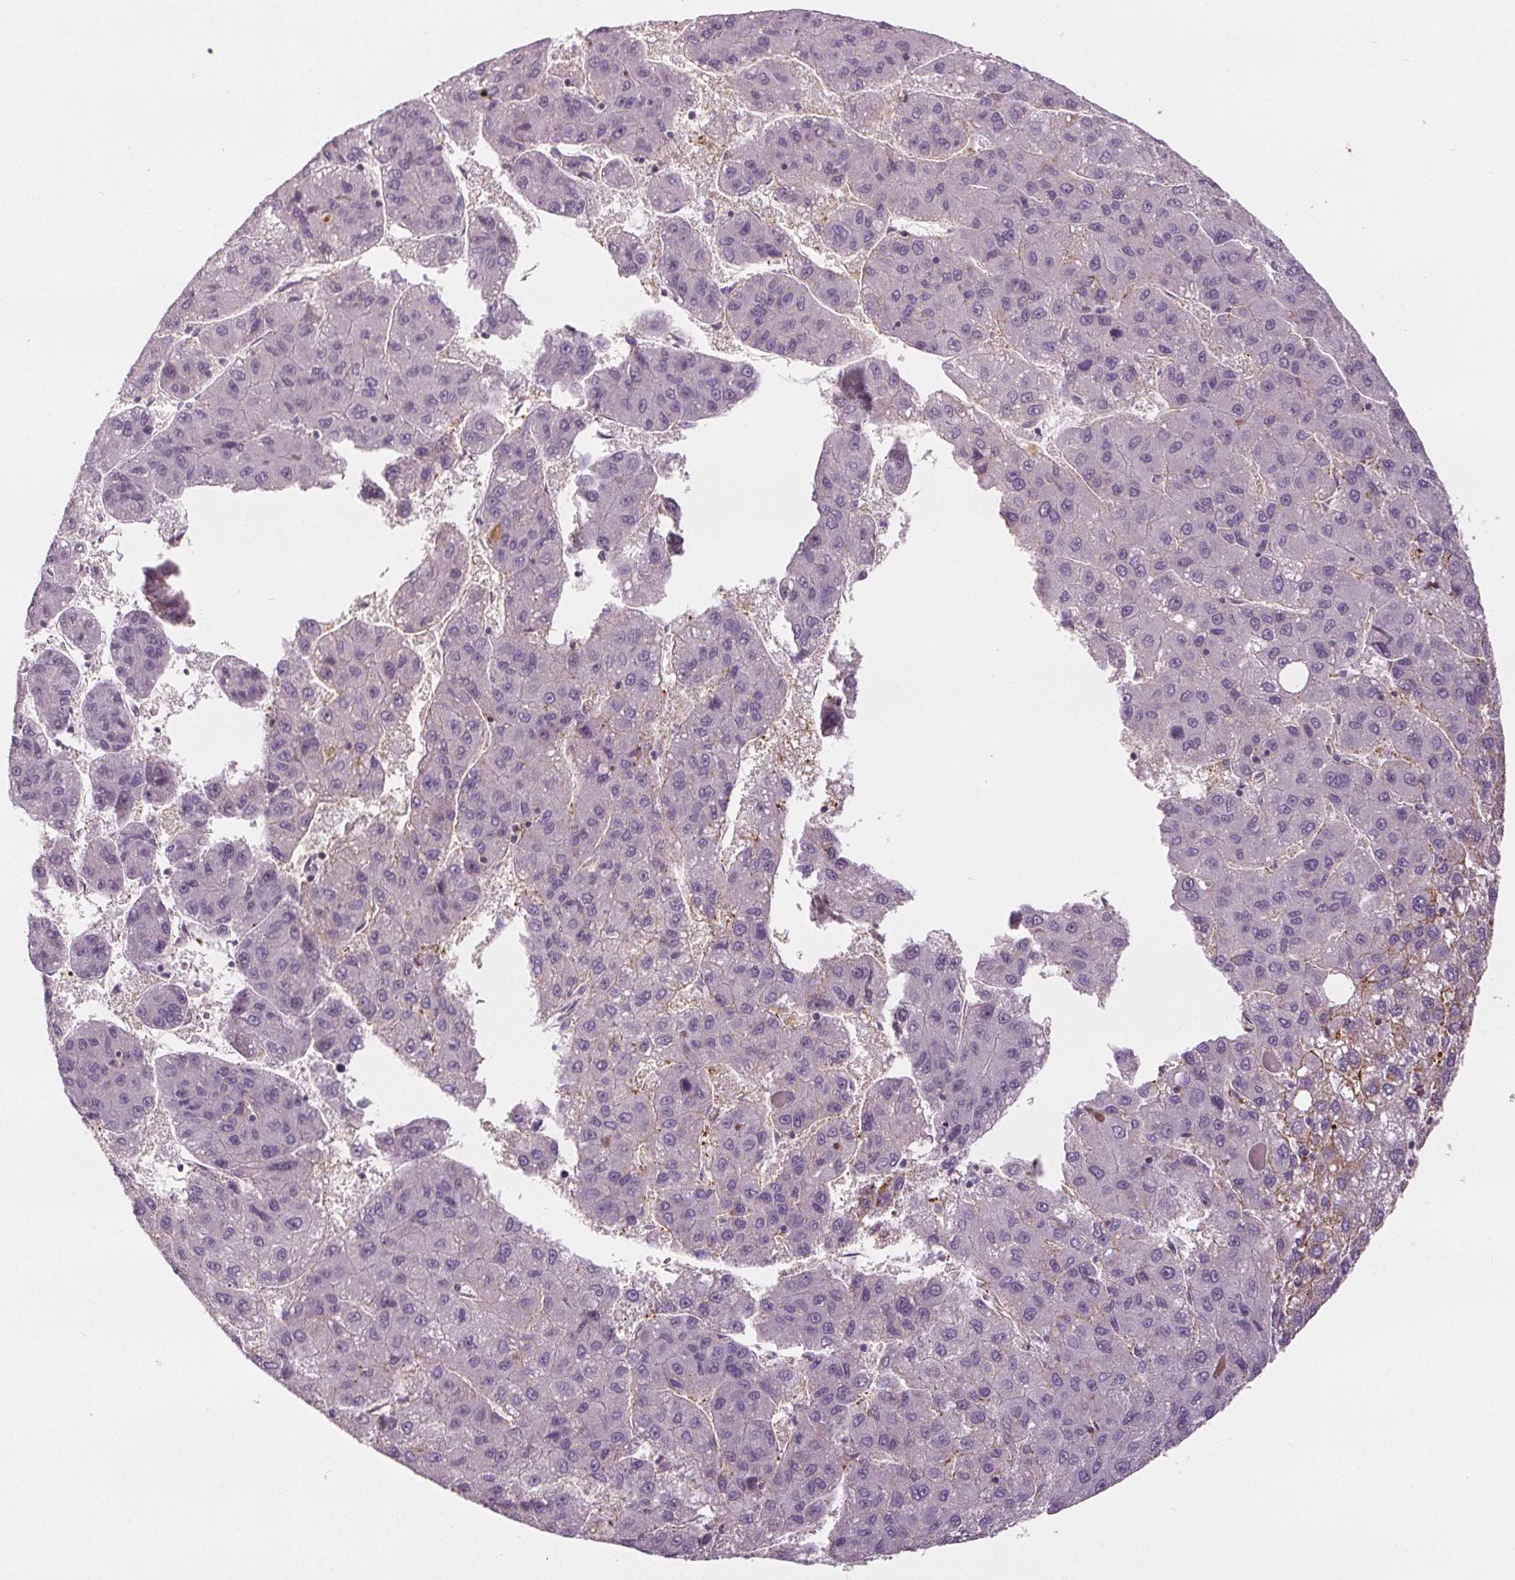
{"staining": {"intensity": "negative", "quantity": "none", "location": "none"}, "tissue": "liver cancer", "cell_type": "Tumor cells", "image_type": "cancer", "snomed": [{"axis": "morphology", "description": "Carcinoma, Hepatocellular, NOS"}, {"axis": "topography", "description": "Liver"}], "caption": "There is no significant positivity in tumor cells of liver hepatocellular carcinoma.", "gene": "ATP1A1", "patient": {"sex": "female", "age": 82}}